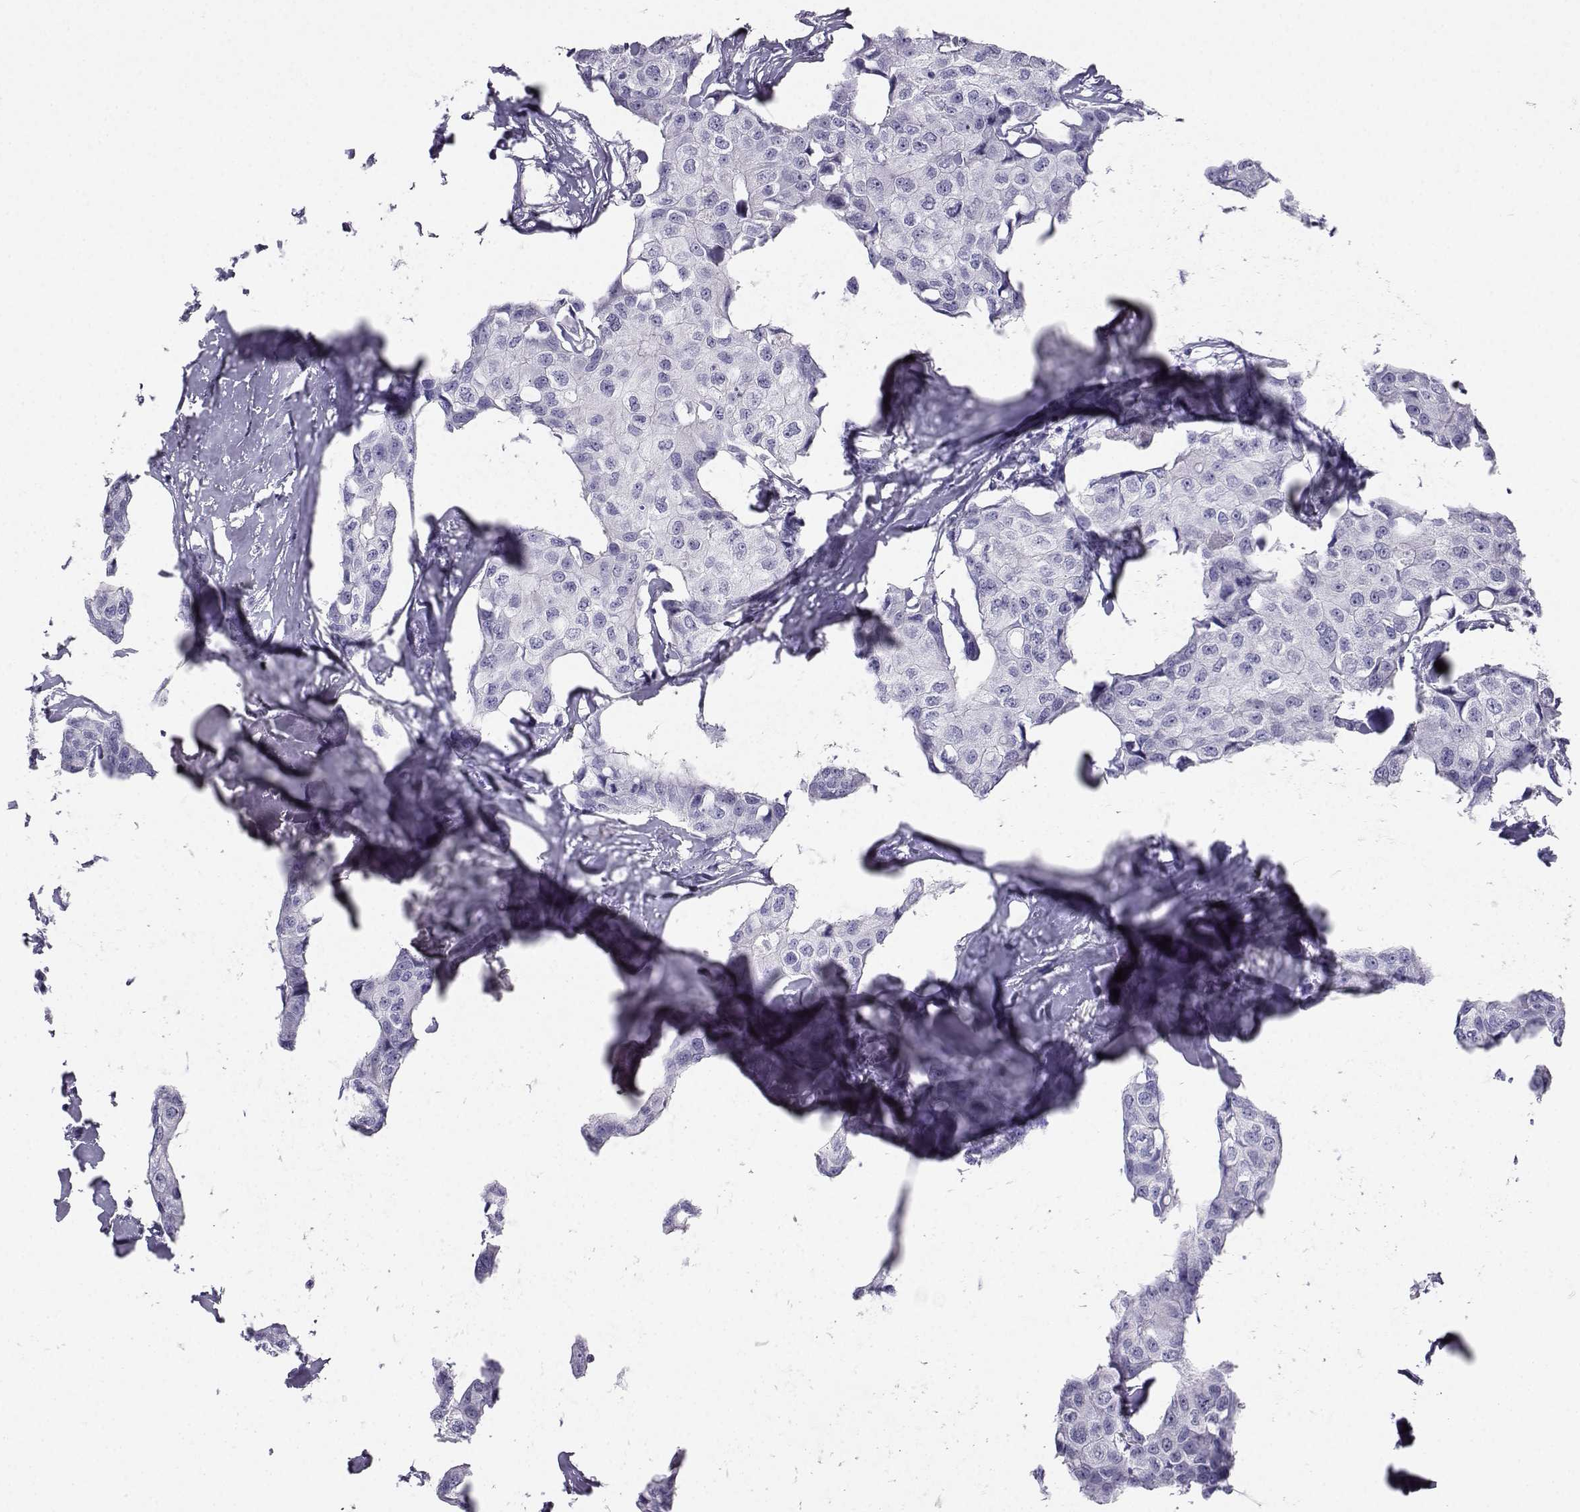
{"staining": {"intensity": "negative", "quantity": "none", "location": "none"}, "tissue": "breast cancer", "cell_type": "Tumor cells", "image_type": "cancer", "snomed": [{"axis": "morphology", "description": "Duct carcinoma"}, {"axis": "topography", "description": "Breast"}], "caption": "An immunohistochemistry (IHC) micrograph of breast cancer is shown. There is no staining in tumor cells of breast cancer.", "gene": "SST", "patient": {"sex": "female", "age": 80}}